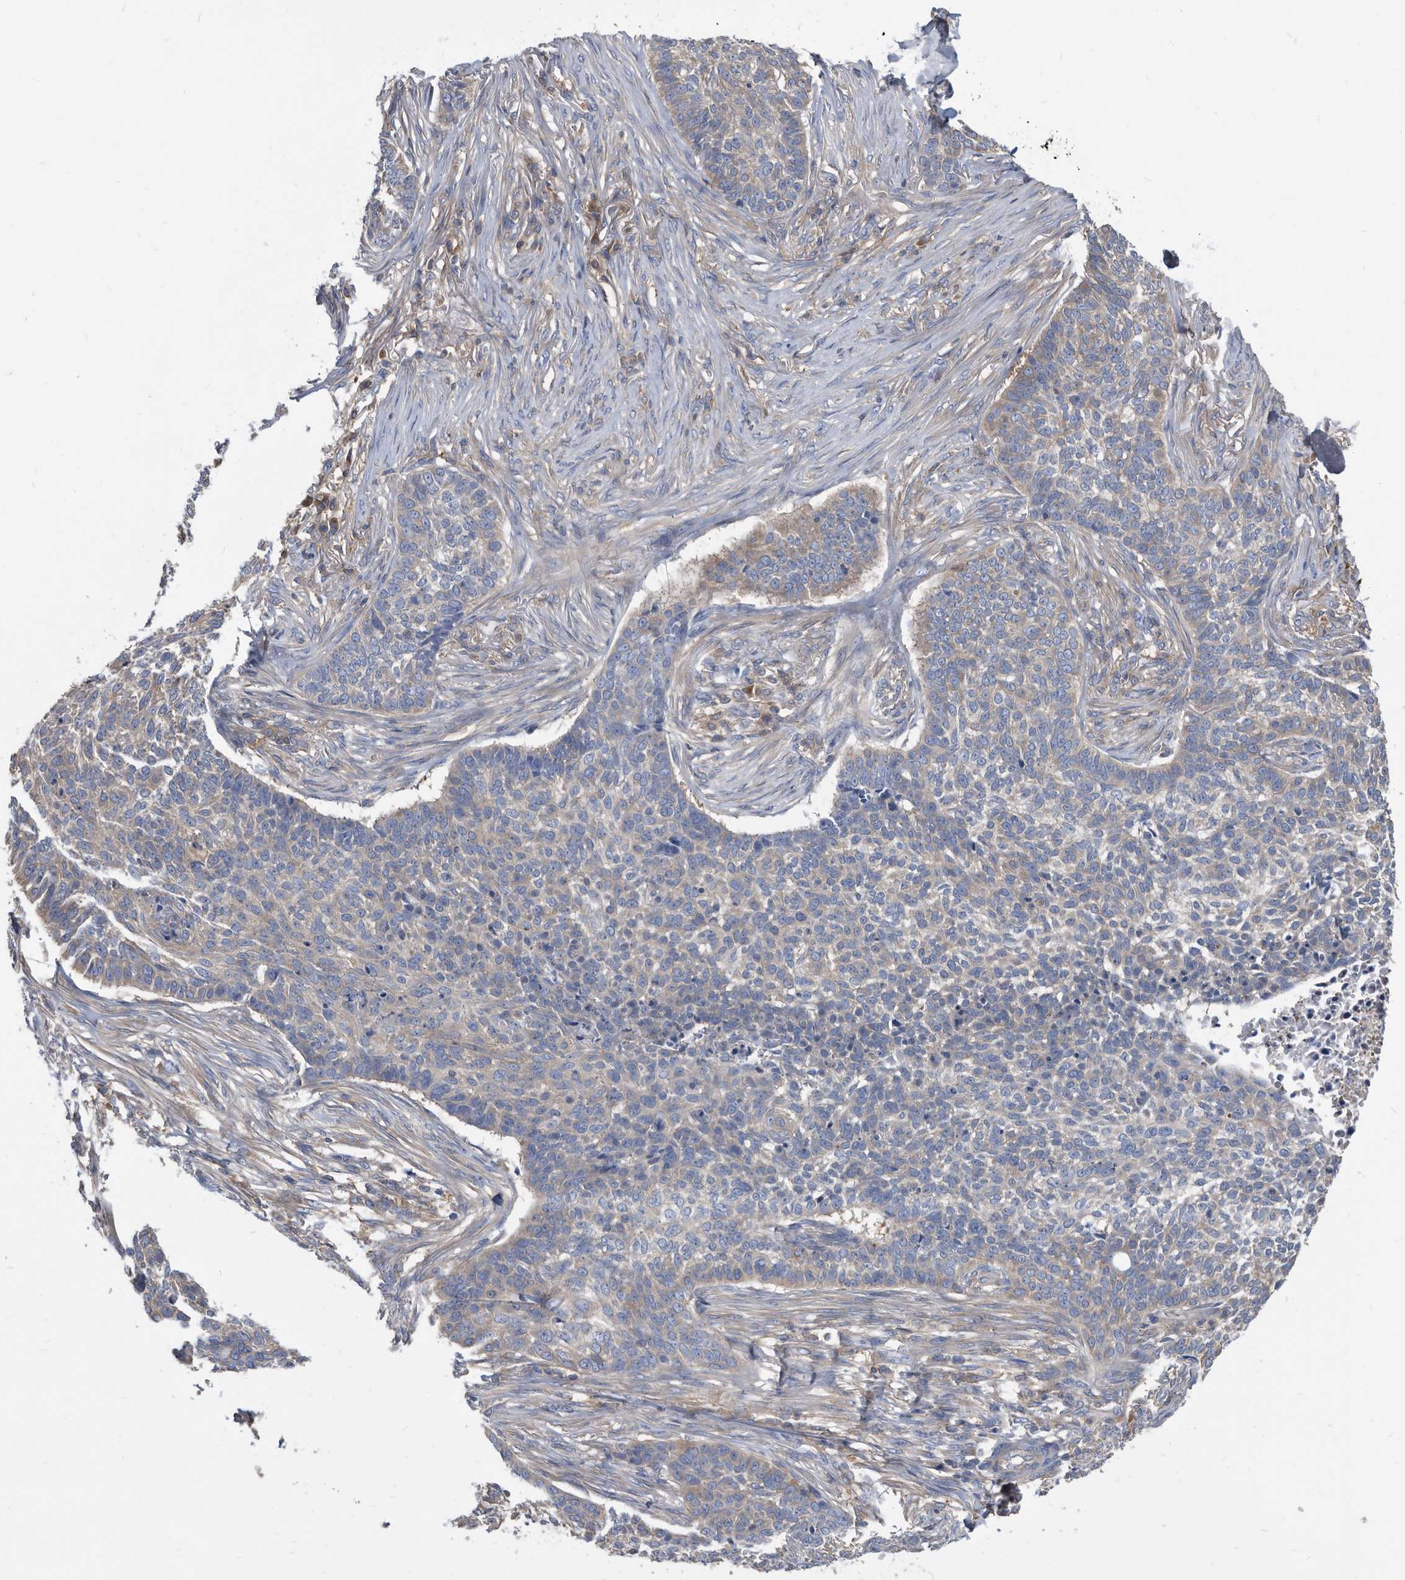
{"staining": {"intensity": "weak", "quantity": "<25%", "location": "cytoplasmic/membranous"}, "tissue": "skin cancer", "cell_type": "Tumor cells", "image_type": "cancer", "snomed": [{"axis": "morphology", "description": "Basal cell carcinoma"}, {"axis": "topography", "description": "Skin"}], "caption": "Immunohistochemical staining of human skin cancer demonstrates no significant expression in tumor cells.", "gene": "APEH", "patient": {"sex": "male", "age": 85}}